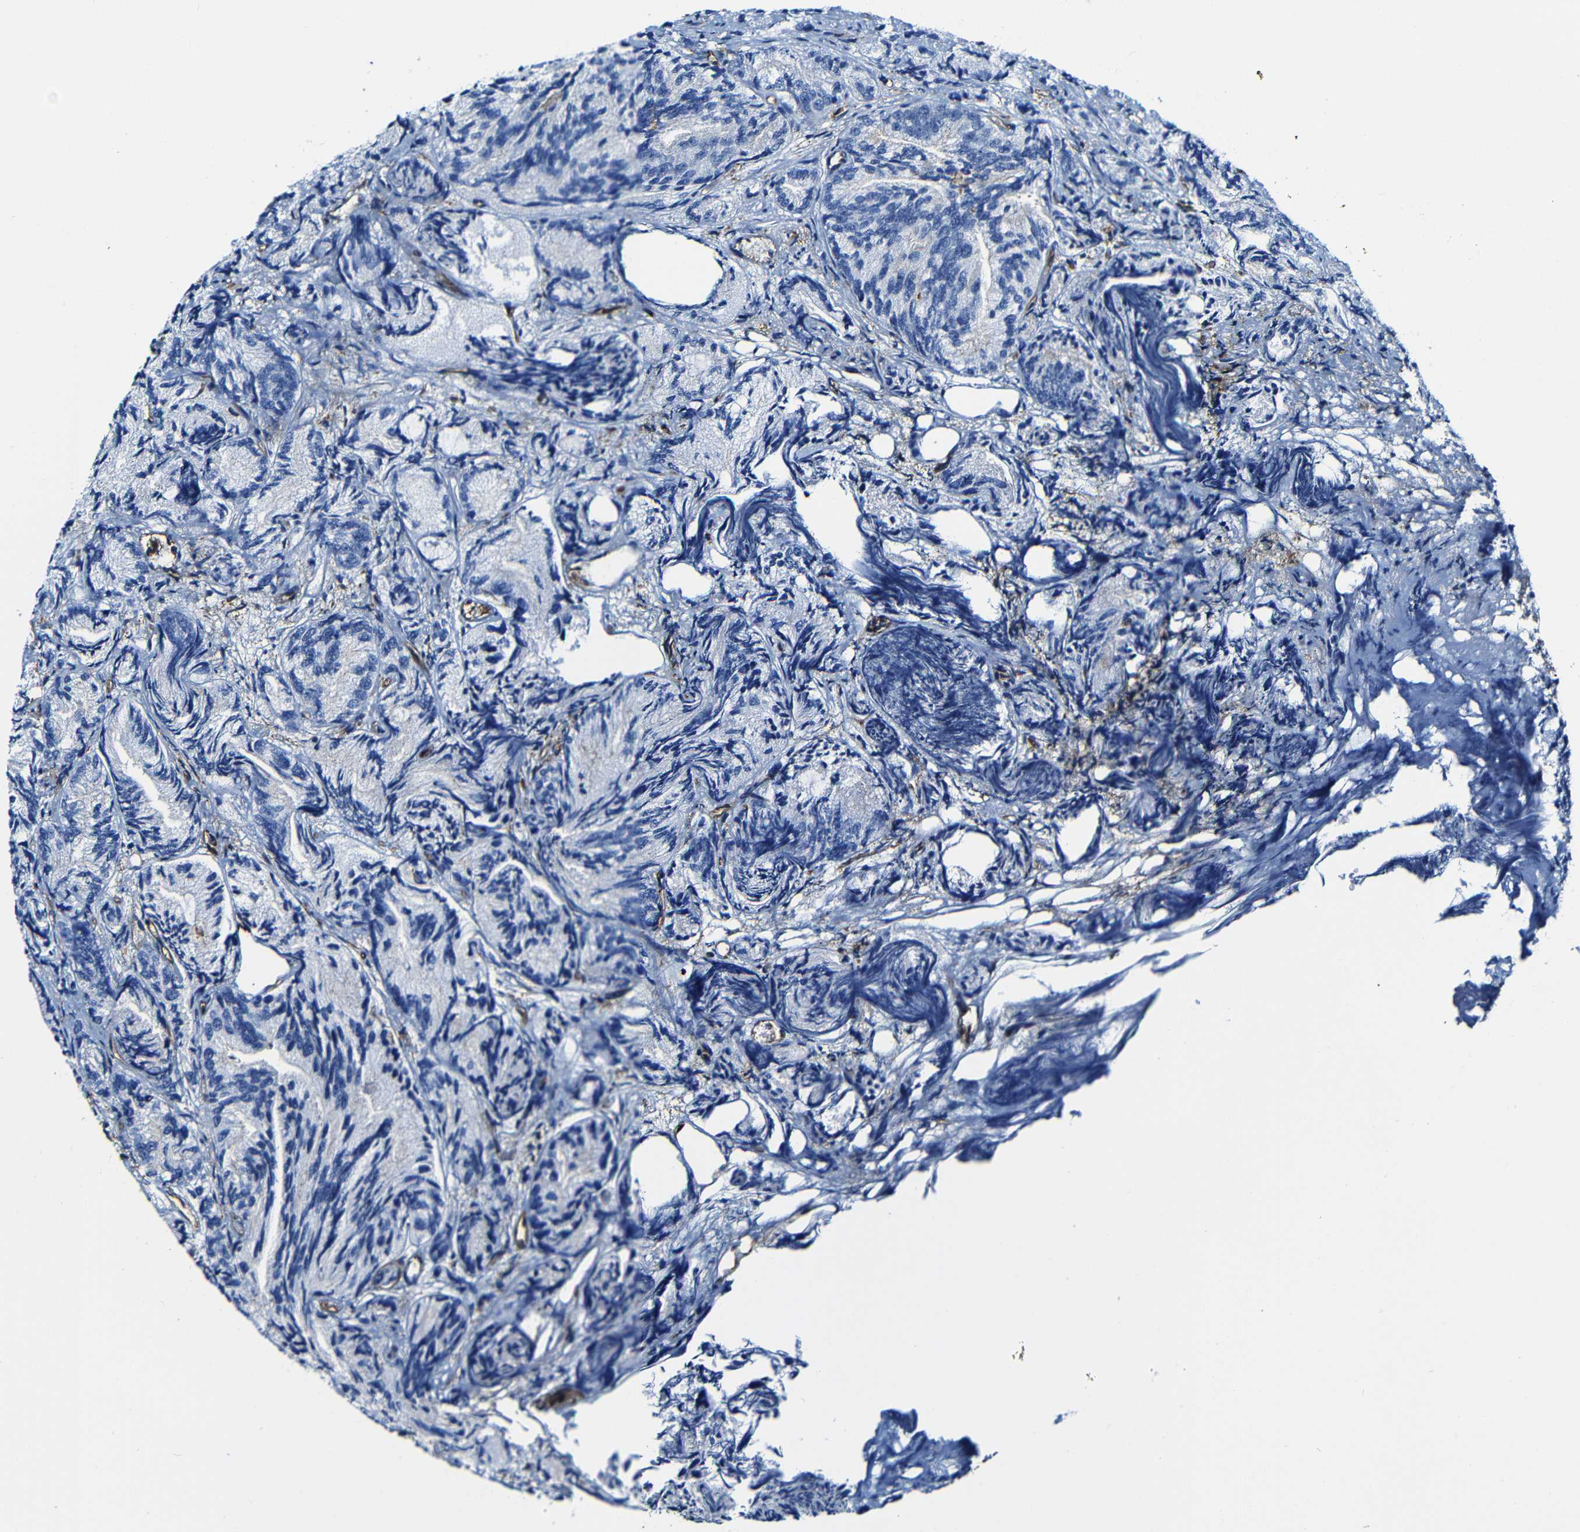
{"staining": {"intensity": "negative", "quantity": "none", "location": "none"}, "tissue": "prostate cancer", "cell_type": "Tumor cells", "image_type": "cancer", "snomed": [{"axis": "morphology", "description": "Adenocarcinoma, Low grade"}, {"axis": "topography", "description": "Prostate"}], "caption": "This is a micrograph of immunohistochemistry staining of prostate low-grade adenocarcinoma, which shows no staining in tumor cells.", "gene": "MSN", "patient": {"sex": "male", "age": 89}}